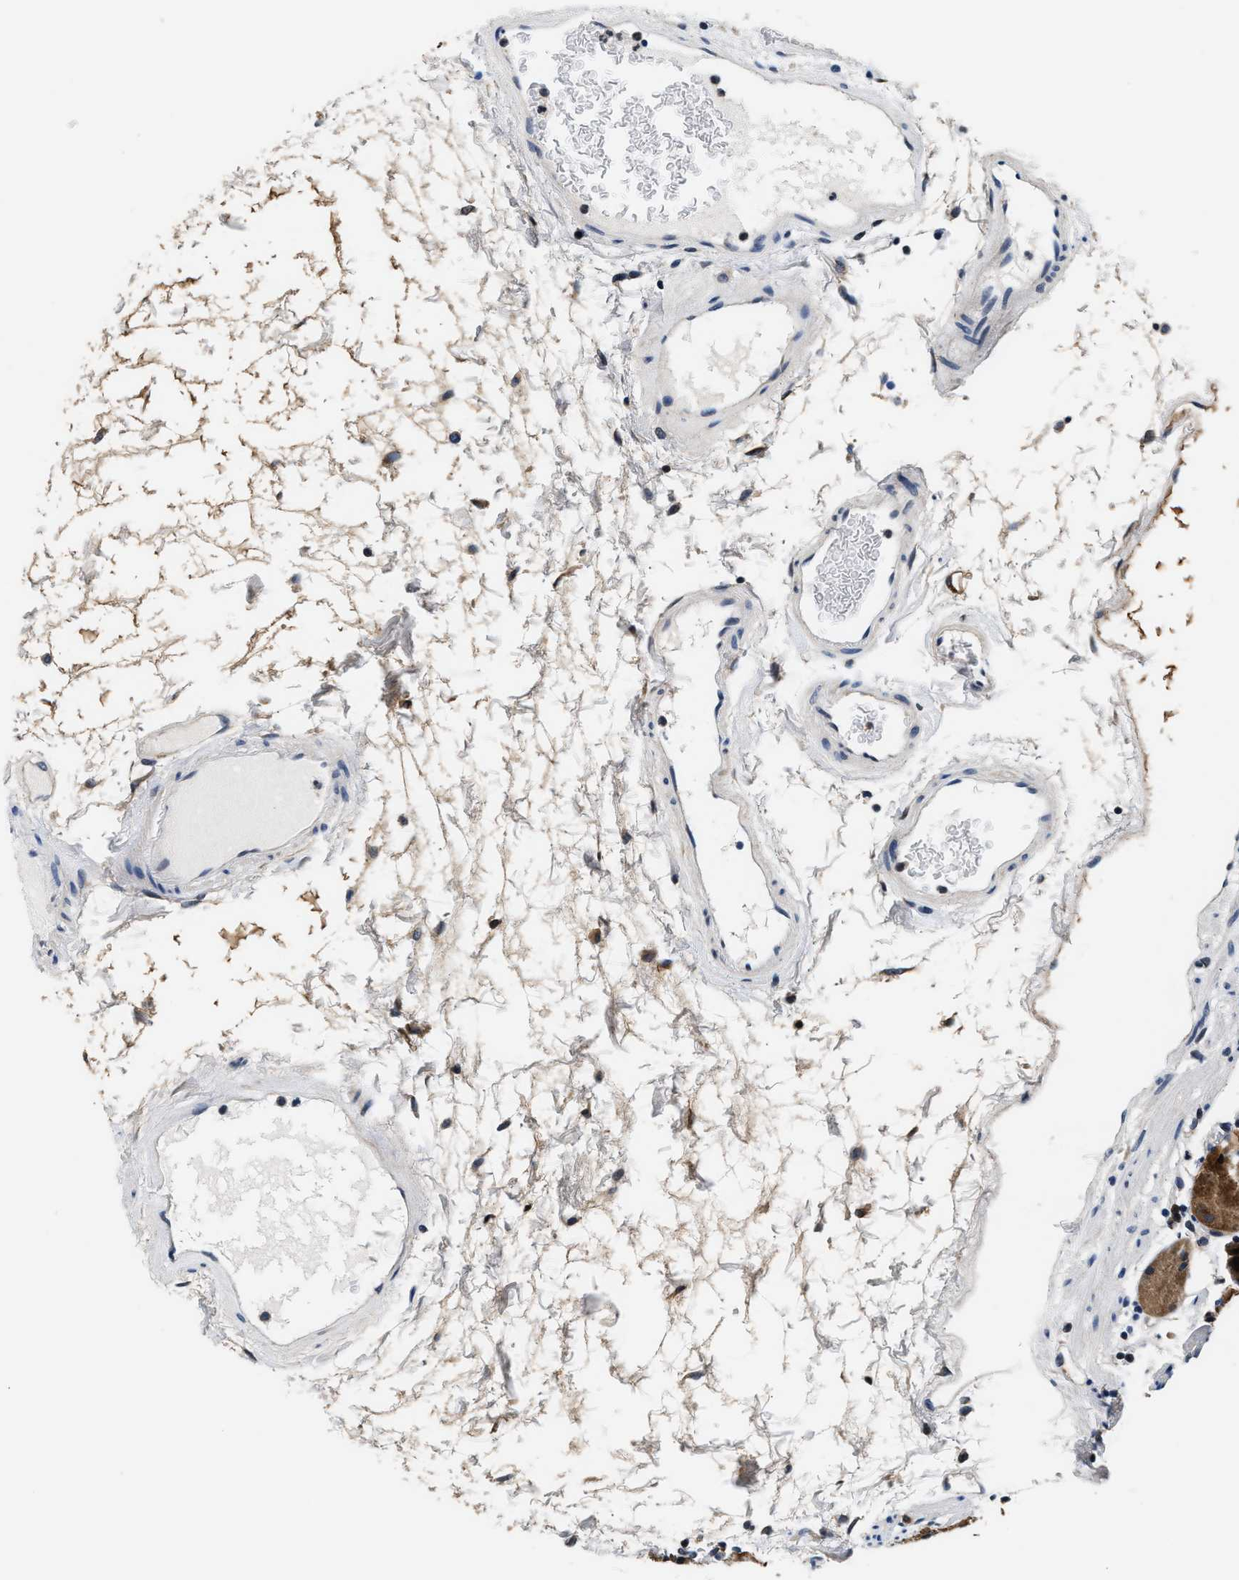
{"staining": {"intensity": "moderate", "quantity": "25%-75%", "location": "cytoplasmic/membranous"}, "tissue": "stomach", "cell_type": "Glandular cells", "image_type": "normal", "snomed": [{"axis": "morphology", "description": "Normal tissue, NOS"}, {"axis": "topography", "description": "Stomach"}, {"axis": "topography", "description": "Stomach, lower"}], "caption": "Protein expression analysis of unremarkable human stomach reveals moderate cytoplasmic/membranous positivity in approximately 25%-75% of glandular cells. The protein of interest is shown in brown color, while the nuclei are stained blue.", "gene": "PHPT1", "patient": {"sex": "female", "age": 75}}